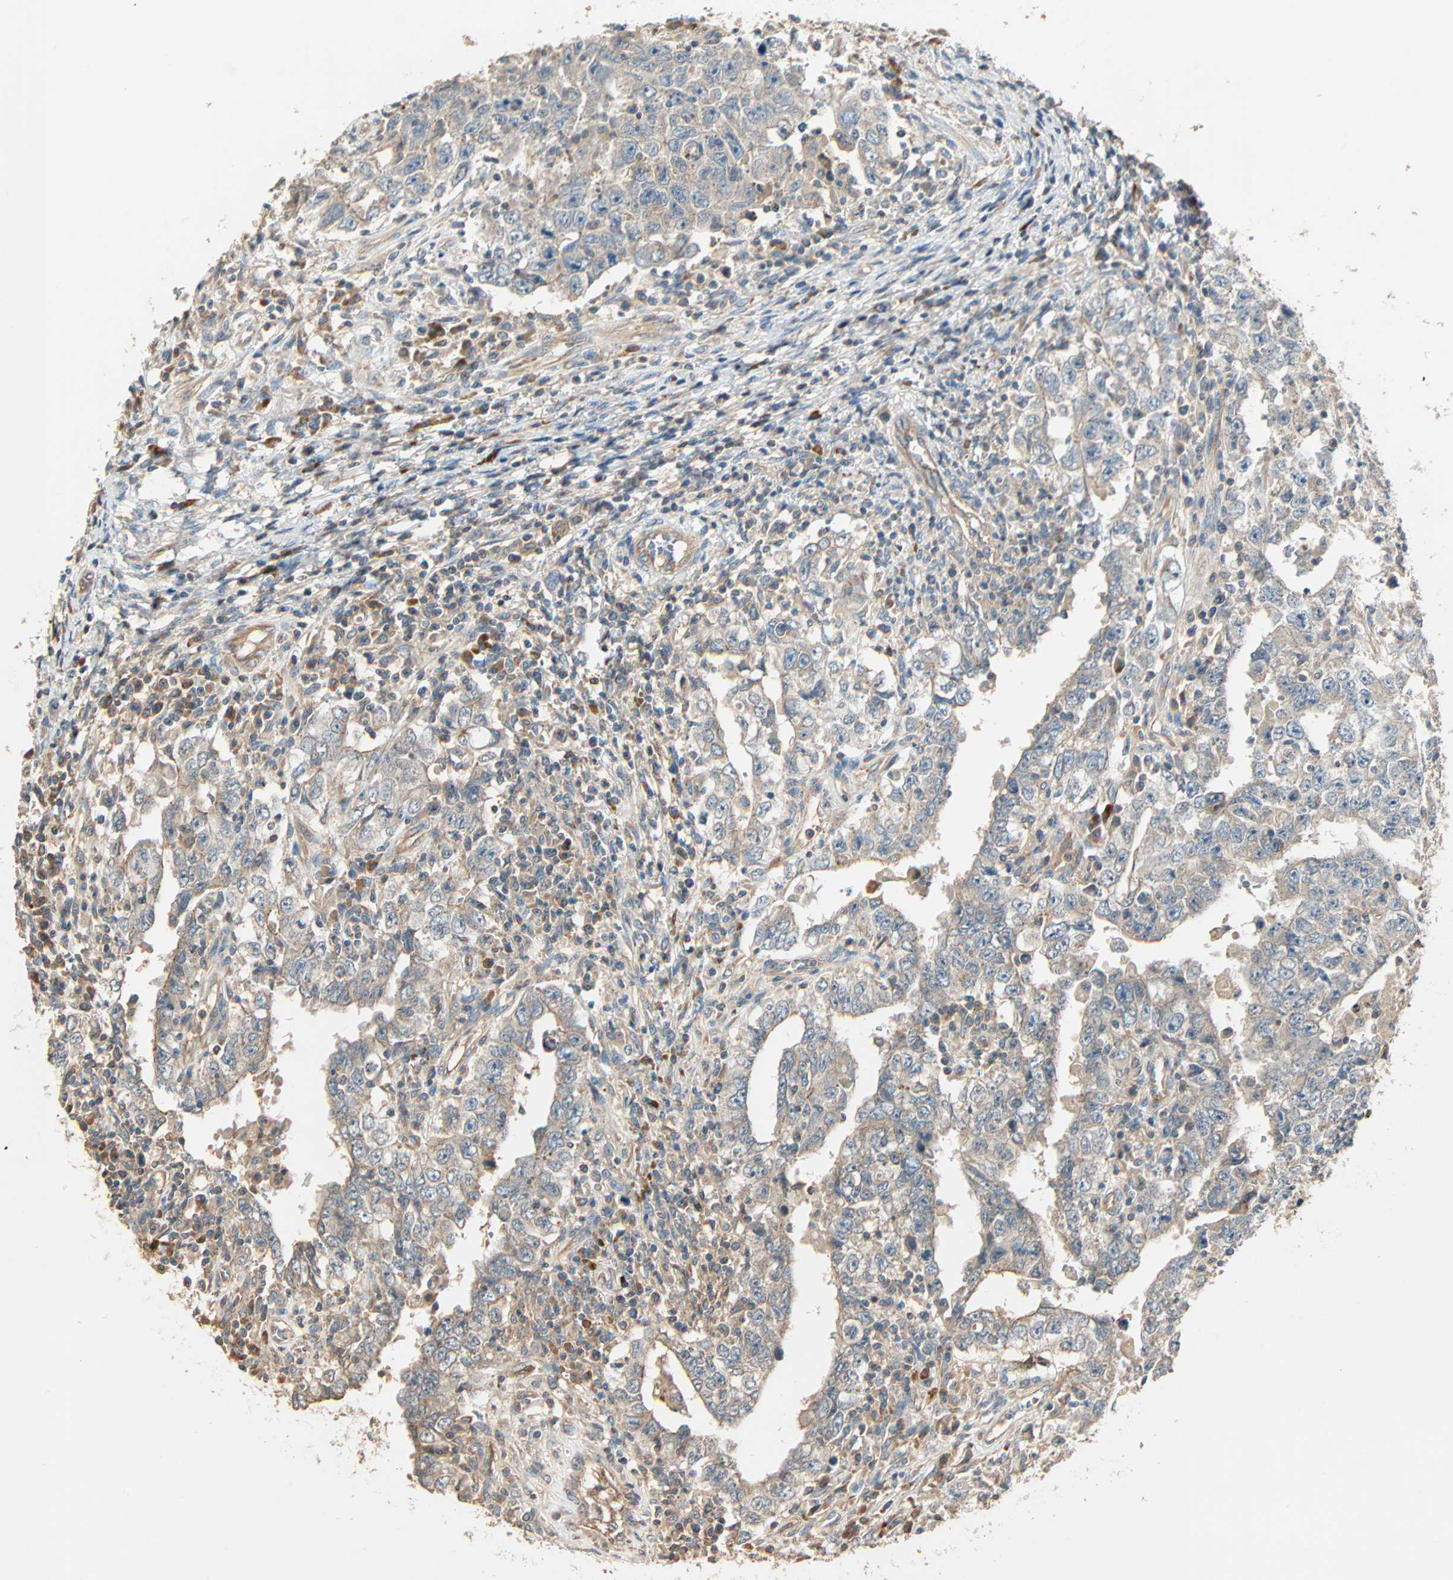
{"staining": {"intensity": "negative", "quantity": "none", "location": "none"}, "tissue": "testis cancer", "cell_type": "Tumor cells", "image_type": "cancer", "snomed": [{"axis": "morphology", "description": "Carcinoma, Embryonal, NOS"}, {"axis": "topography", "description": "Testis"}], "caption": "An immunohistochemistry (IHC) photomicrograph of testis embryonal carcinoma is shown. There is no staining in tumor cells of testis embryonal carcinoma.", "gene": "GALK1", "patient": {"sex": "male", "age": 26}}